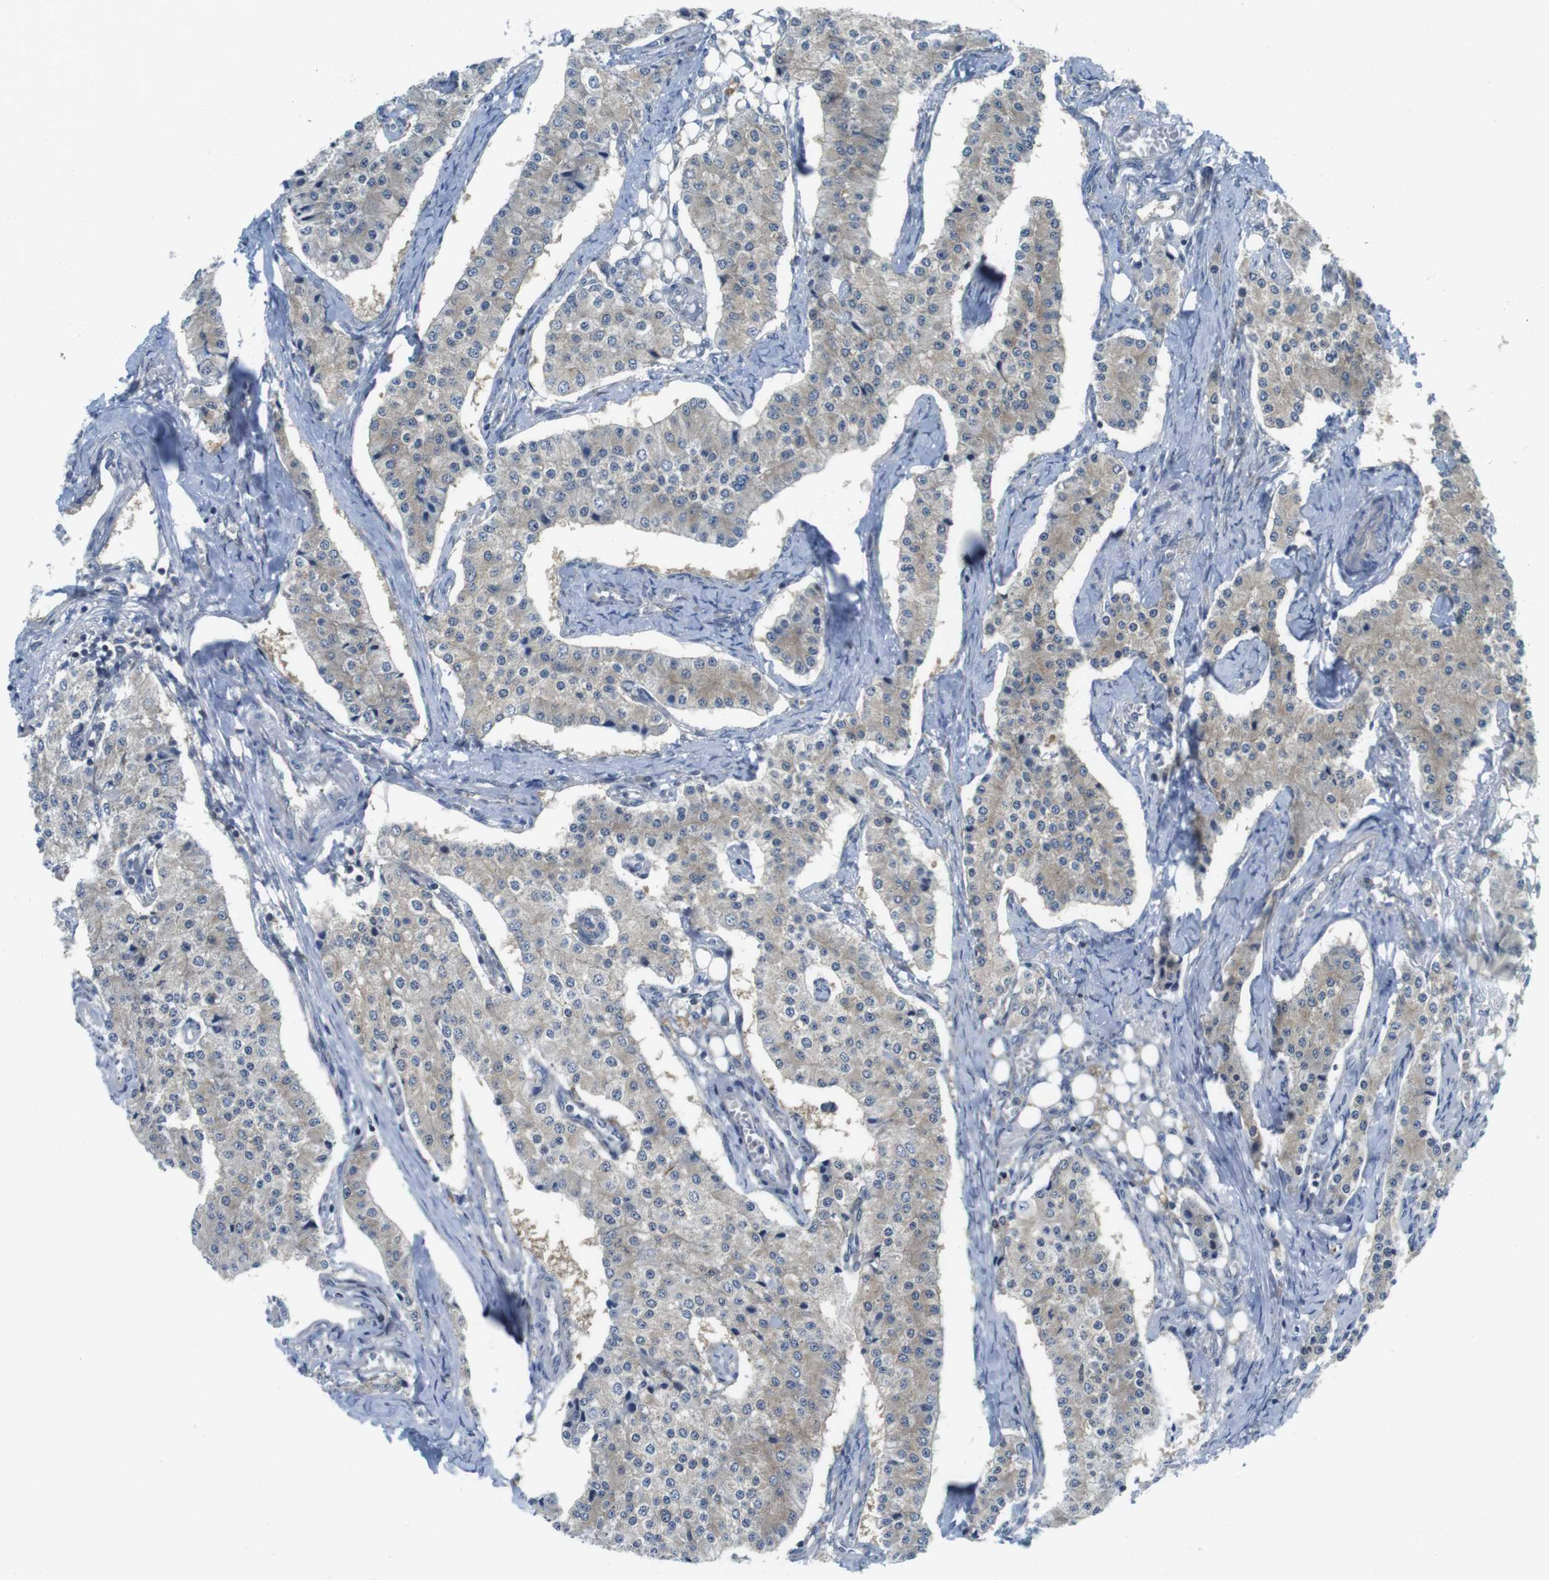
{"staining": {"intensity": "weak", "quantity": ">75%", "location": "cytoplasmic/membranous"}, "tissue": "carcinoid", "cell_type": "Tumor cells", "image_type": "cancer", "snomed": [{"axis": "morphology", "description": "Carcinoid, malignant, NOS"}, {"axis": "topography", "description": "Colon"}], "caption": "This is an image of immunohistochemistry staining of carcinoid (malignant), which shows weak staining in the cytoplasmic/membranous of tumor cells.", "gene": "CASP2", "patient": {"sex": "female", "age": 52}}